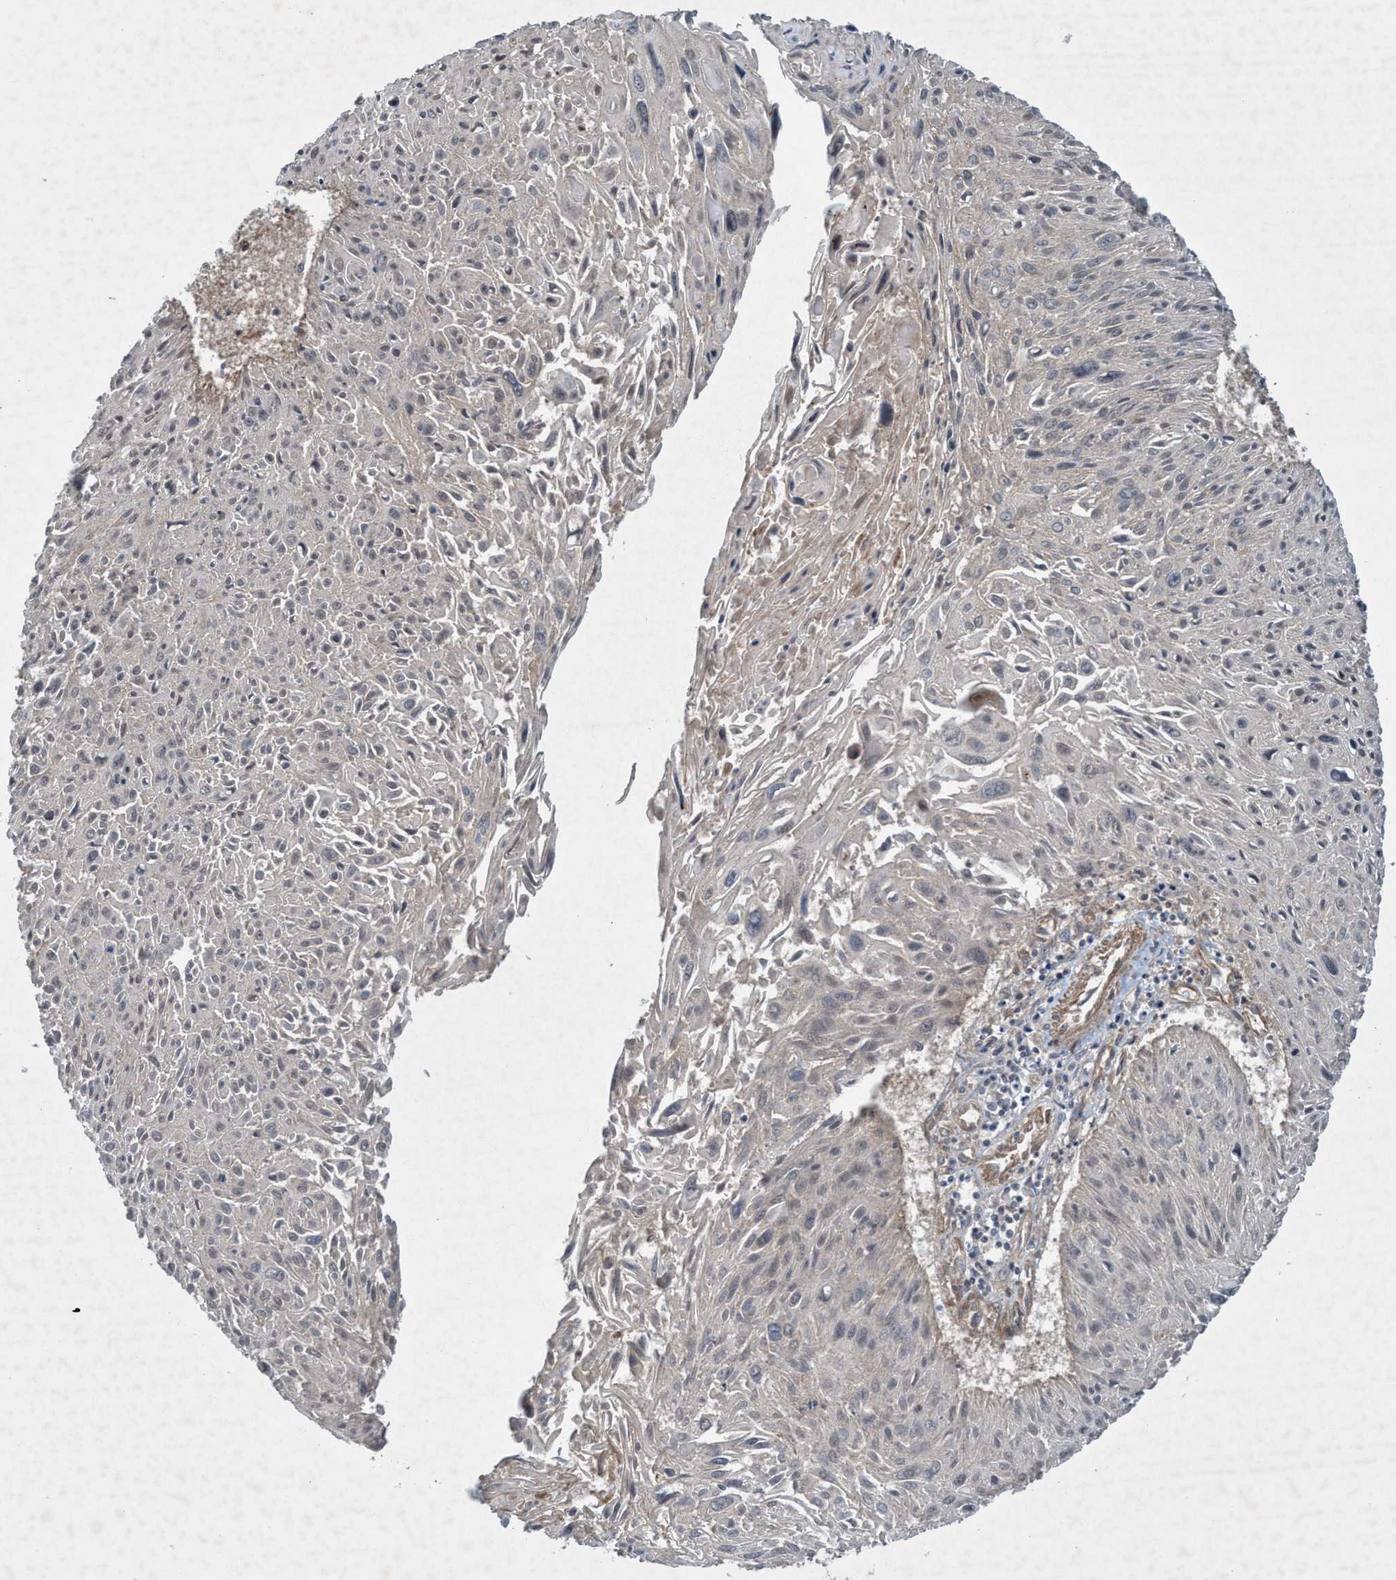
{"staining": {"intensity": "negative", "quantity": "none", "location": "none"}, "tissue": "cervical cancer", "cell_type": "Tumor cells", "image_type": "cancer", "snomed": [{"axis": "morphology", "description": "Squamous cell carcinoma, NOS"}, {"axis": "topography", "description": "Cervix"}], "caption": "This is an immunohistochemistry (IHC) micrograph of squamous cell carcinoma (cervical). There is no positivity in tumor cells.", "gene": "TRIM65", "patient": {"sex": "female", "age": 51}}